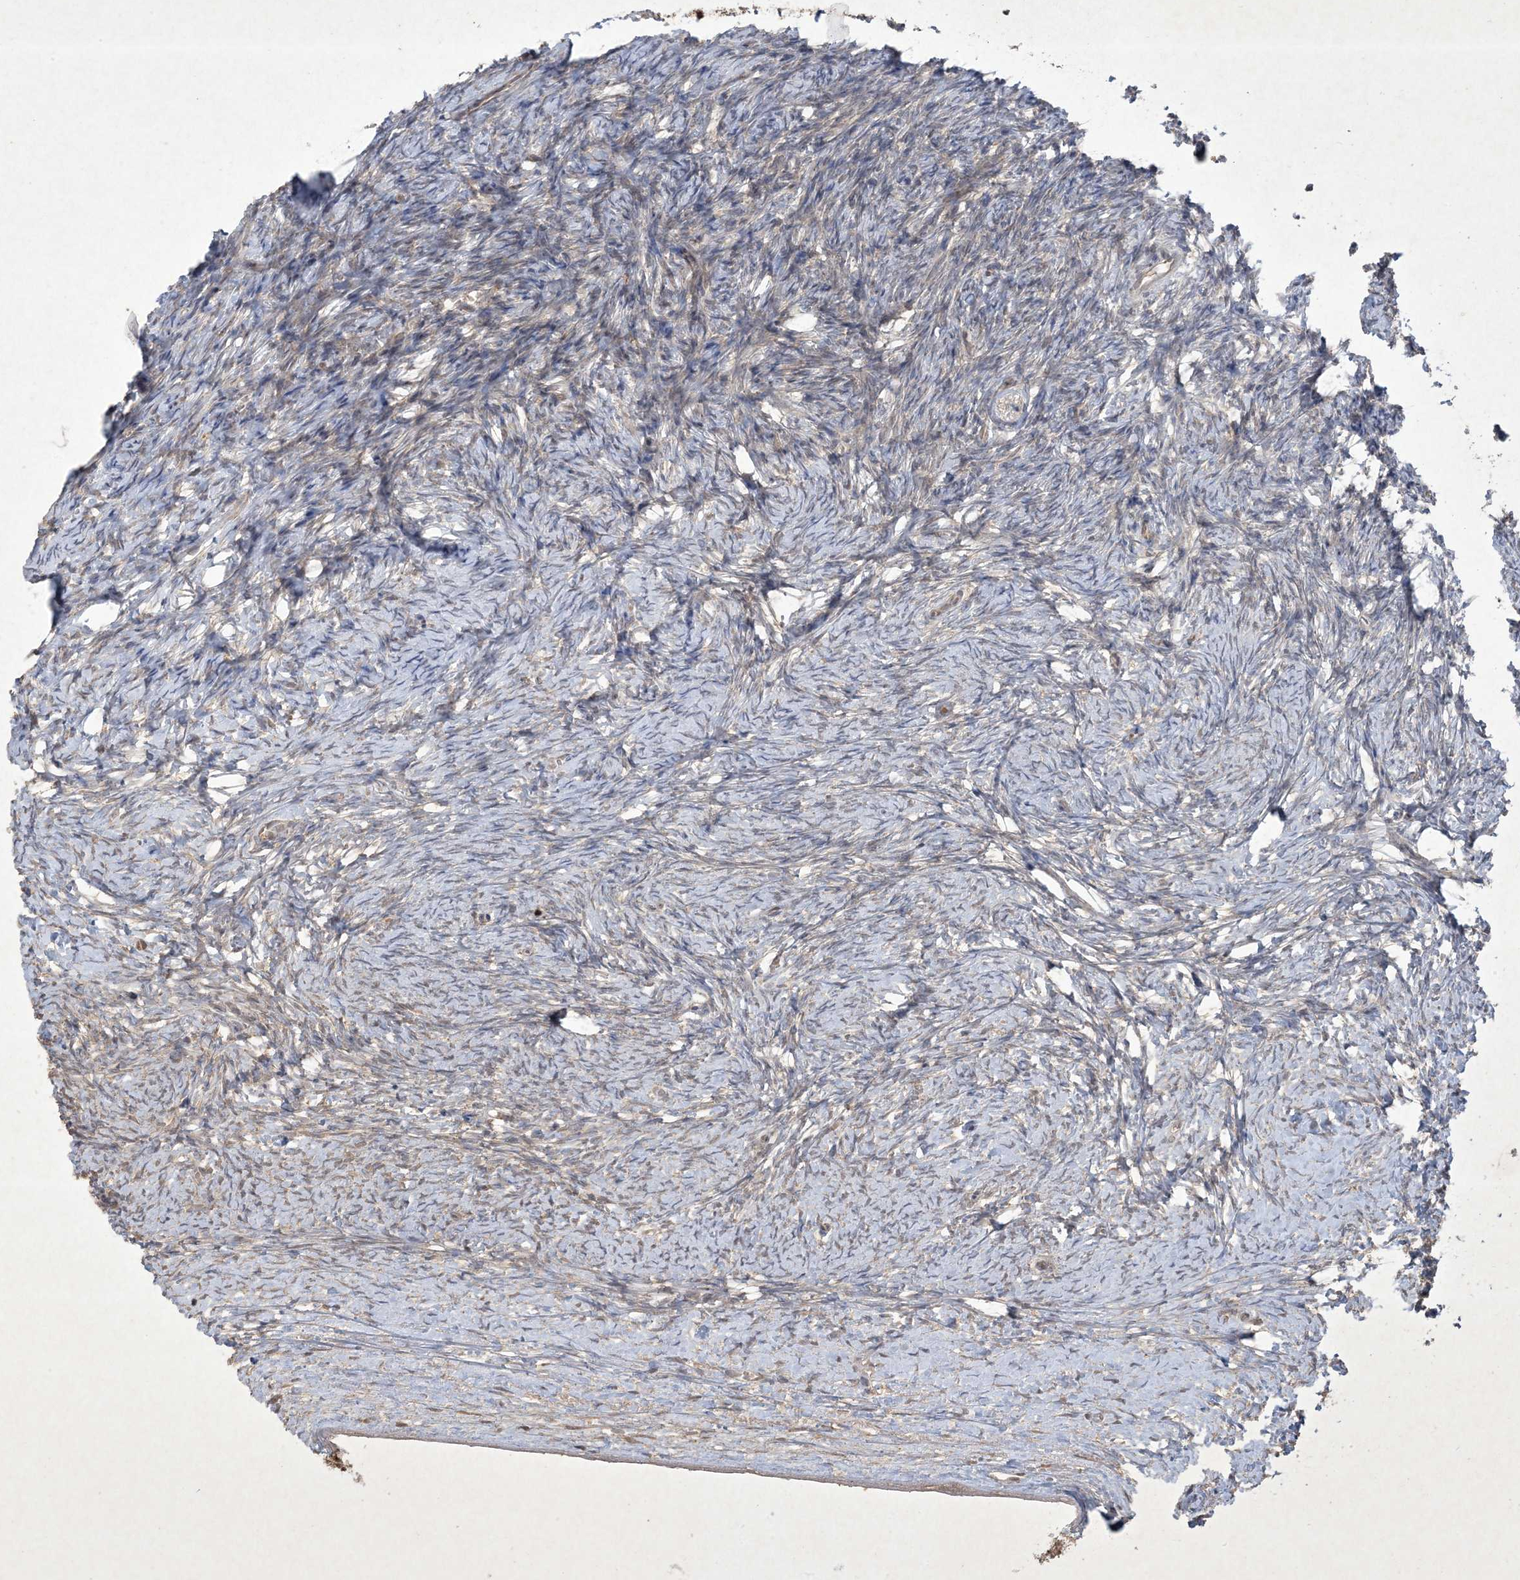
{"staining": {"intensity": "weak", "quantity": "25%-75%", "location": "cytoplasmic/membranous"}, "tissue": "ovary", "cell_type": "Ovarian stroma cells", "image_type": "normal", "snomed": [{"axis": "morphology", "description": "Normal tissue, NOS"}, {"axis": "morphology", "description": "Developmental malformation"}, {"axis": "topography", "description": "Ovary"}], "caption": "Protein expression analysis of benign ovary reveals weak cytoplasmic/membranous positivity in about 25%-75% of ovarian stroma cells.", "gene": "NRBP2", "patient": {"sex": "female", "age": 39}}